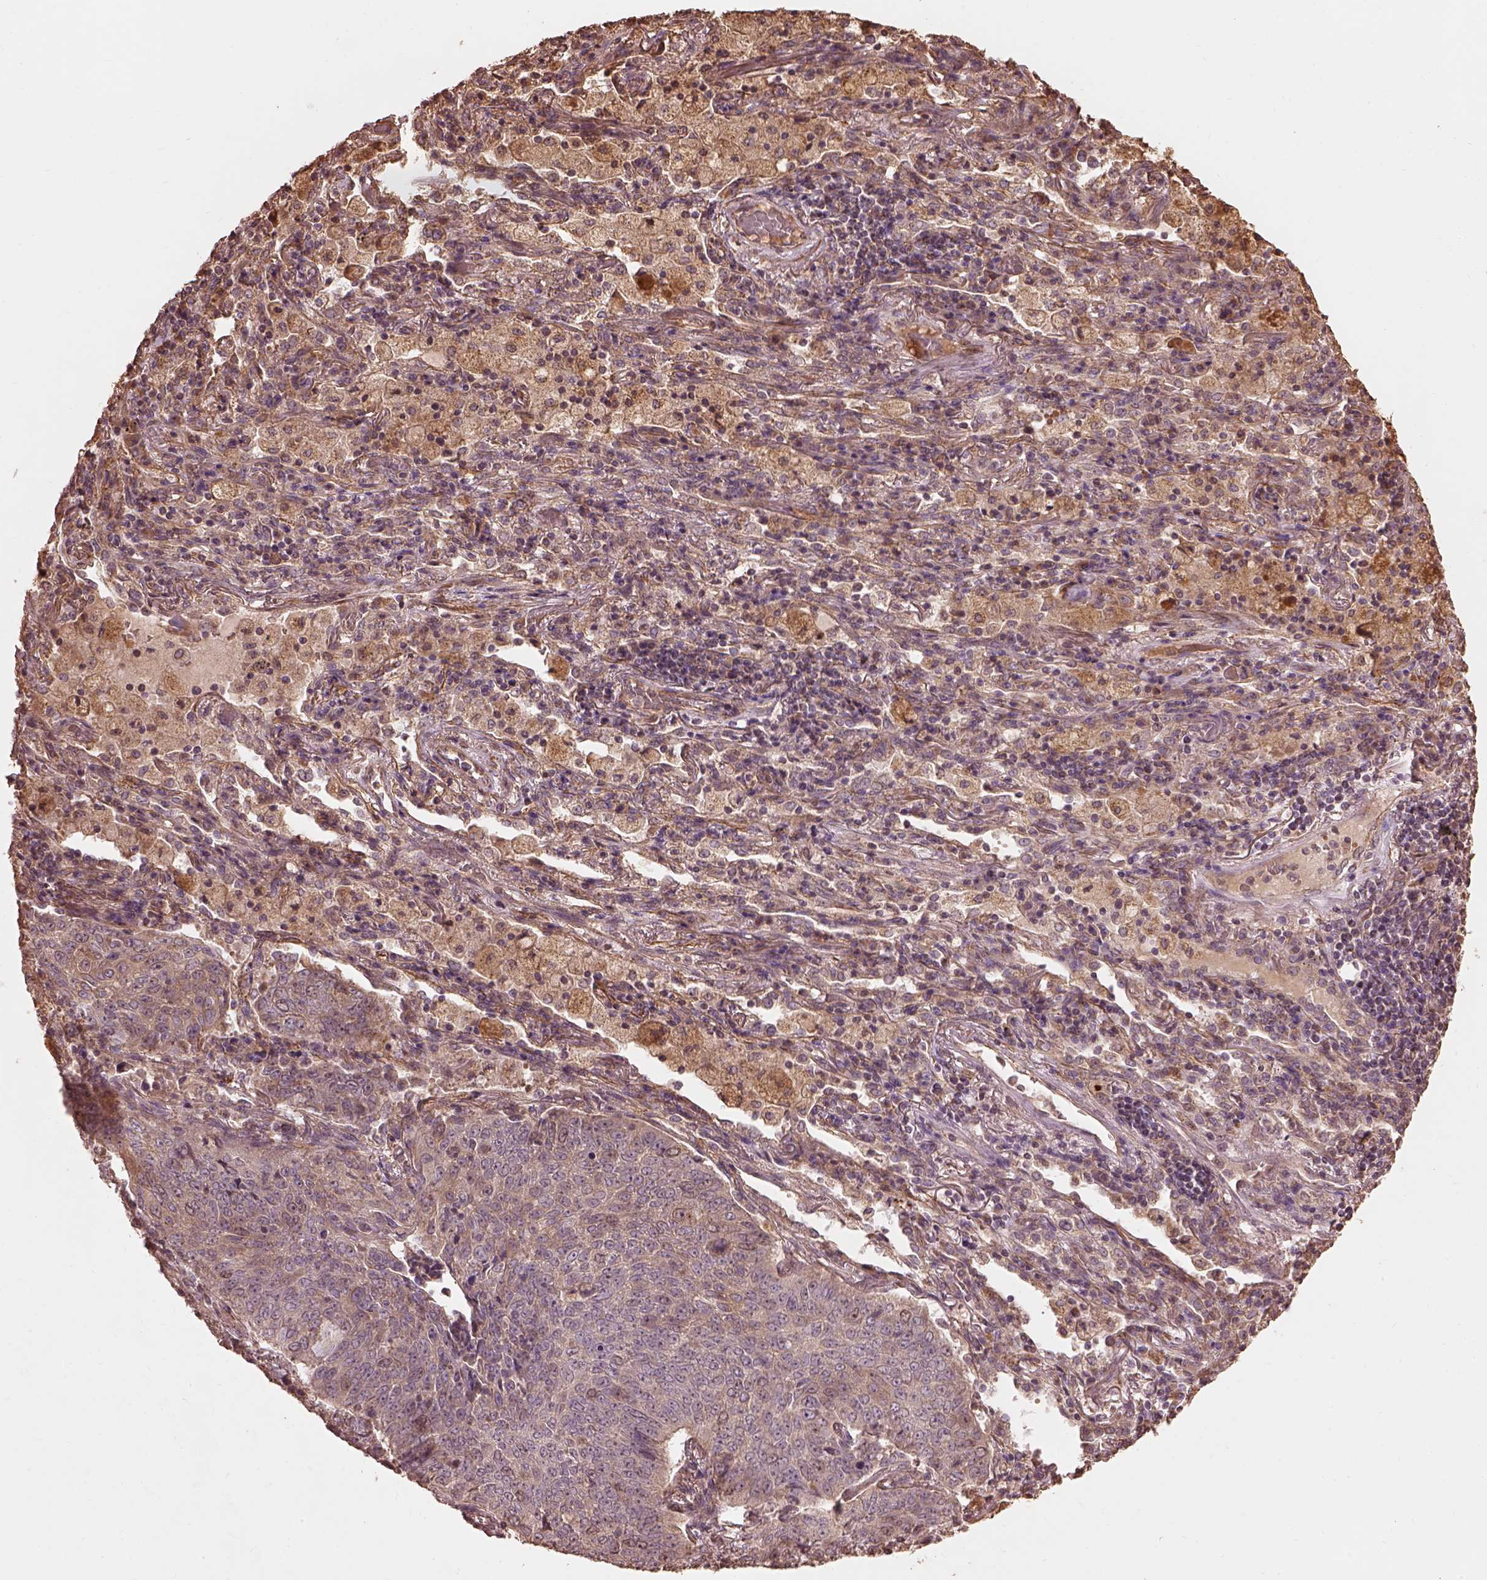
{"staining": {"intensity": "negative", "quantity": "none", "location": "none"}, "tissue": "lung cancer", "cell_type": "Tumor cells", "image_type": "cancer", "snomed": [{"axis": "morphology", "description": "Normal tissue, NOS"}, {"axis": "morphology", "description": "Squamous cell carcinoma, NOS"}, {"axis": "topography", "description": "Bronchus"}, {"axis": "topography", "description": "Lung"}], "caption": "A histopathology image of human squamous cell carcinoma (lung) is negative for staining in tumor cells. (Immunohistochemistry, brightfield microscopy, high magnification).", "gene": "METTL4", "patient": {"sex": "male", "age": 64}}